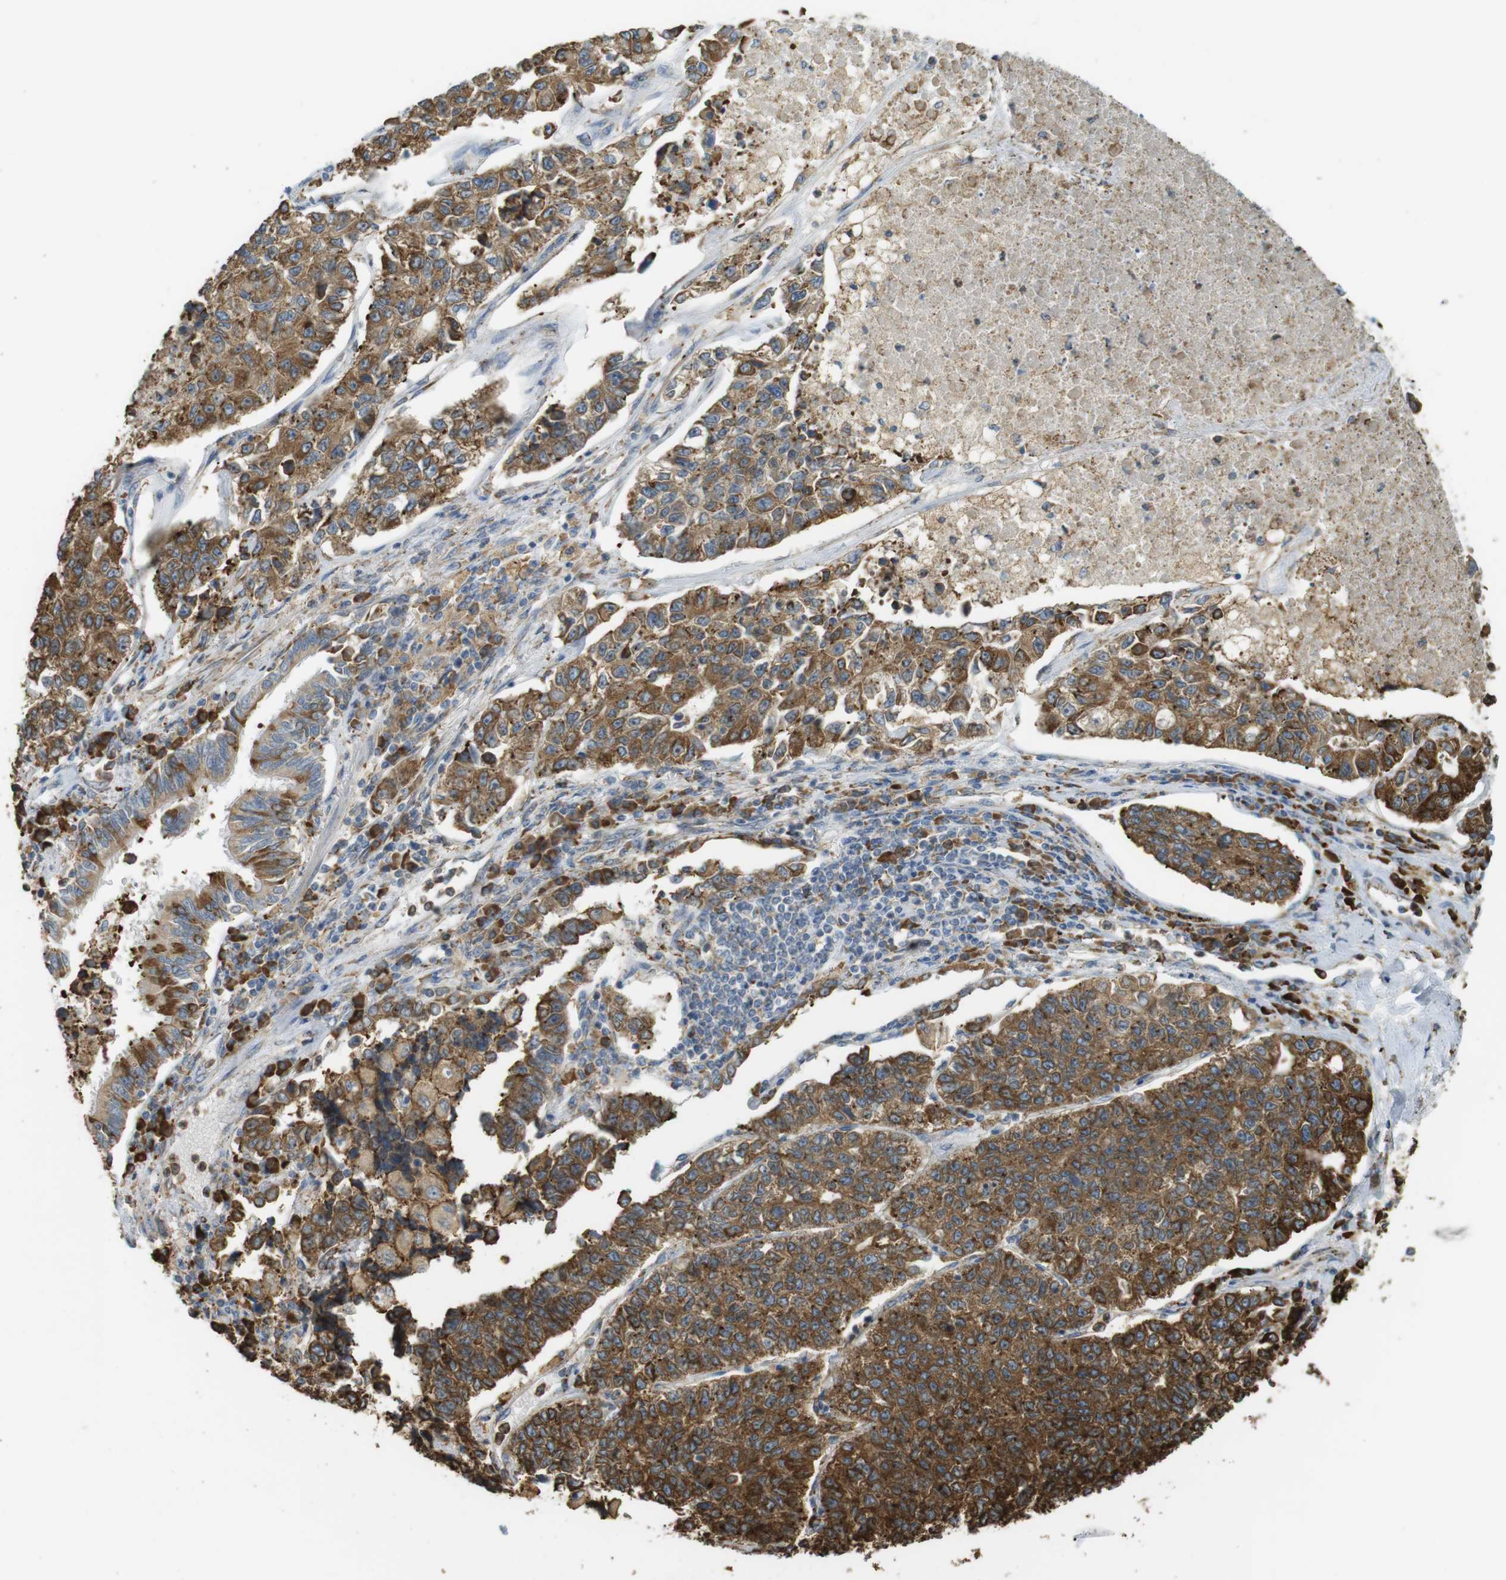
{"staining": {"intensity": "moderate", "quantity": ">75%", "location": "cytoplasmic/membranous"}, "tissue": "lung cancer", "cell_type": "Tumor cells", "image_type": "cancer", "snomed": [{"axis": "morphology", "description": "Adenocarcinoma, NOS"}, {"axis": "topography", "description": "Lung"}], "caption": "Human adenocarcinoma (lung) stained for a protein (brown) demonstrates moderate cytoplasmic/membranous positive staining in approximately >75% of tumor cells.", "gene": "MBOAT2", "patient": {"sex": "male", "age": 49}}